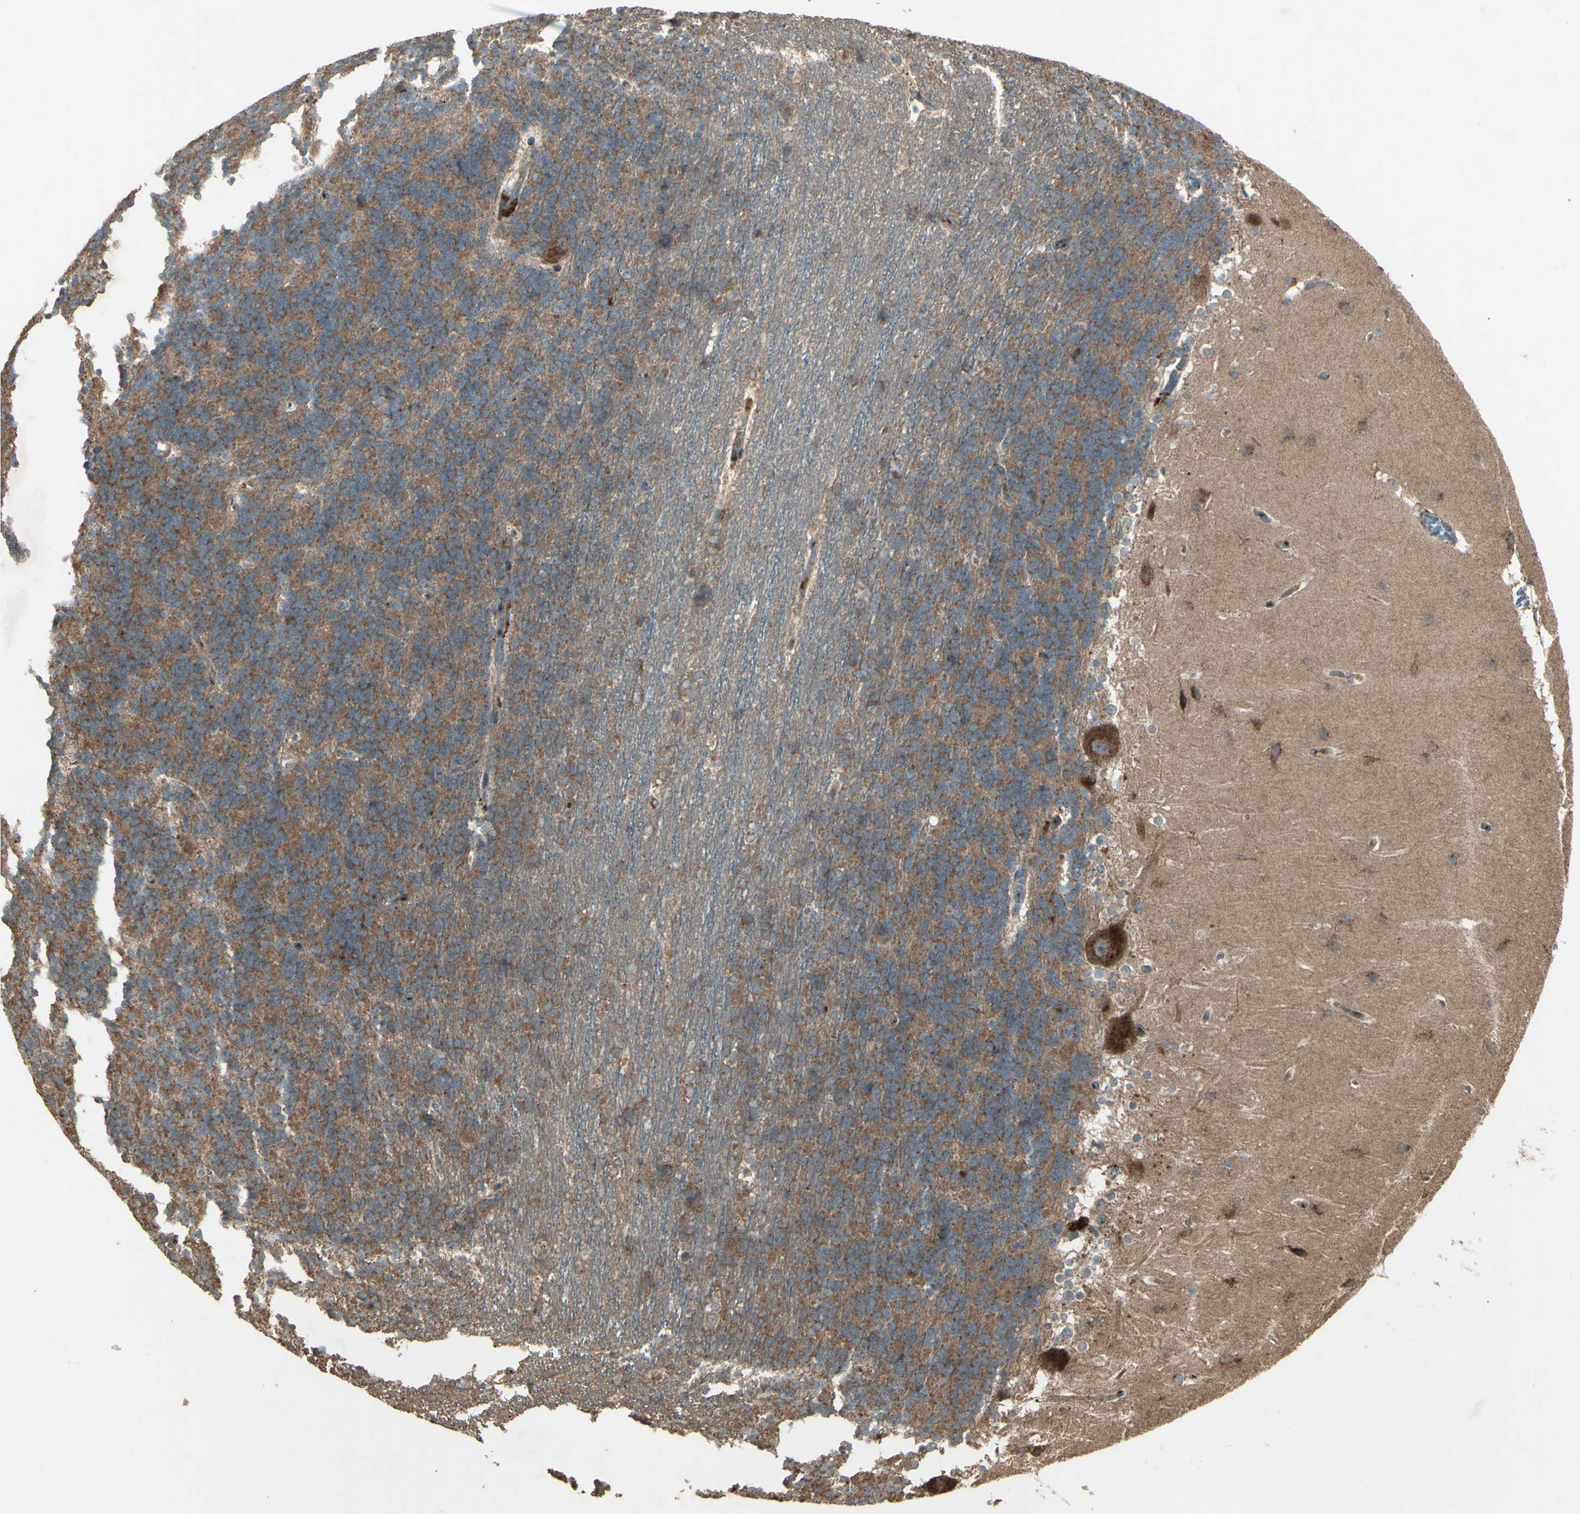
{"staining": {"intensity": "moderate", "quantity": ">75%", "location": "cytoplasmic/membranous"}, "tissue": "cerebellum", "cell_type": "Cells in granular layer", "image_type": "normal", "snomed": [{"axis": "morphology", "description": "Normal tissue, NOS"}, {"axis": "topography", "description": "Cerebellum"}], "caption": "Unremarkable cerebellum shows moderate cytoplasmic/membranous positivity in approximately >75% of cells in granular layer, visualized by immunohistochemistry. (IHC, brightfield microscopy, high magnification).", "gene": "AP1G1", "patient": {"sex": "female", "age": 19}}